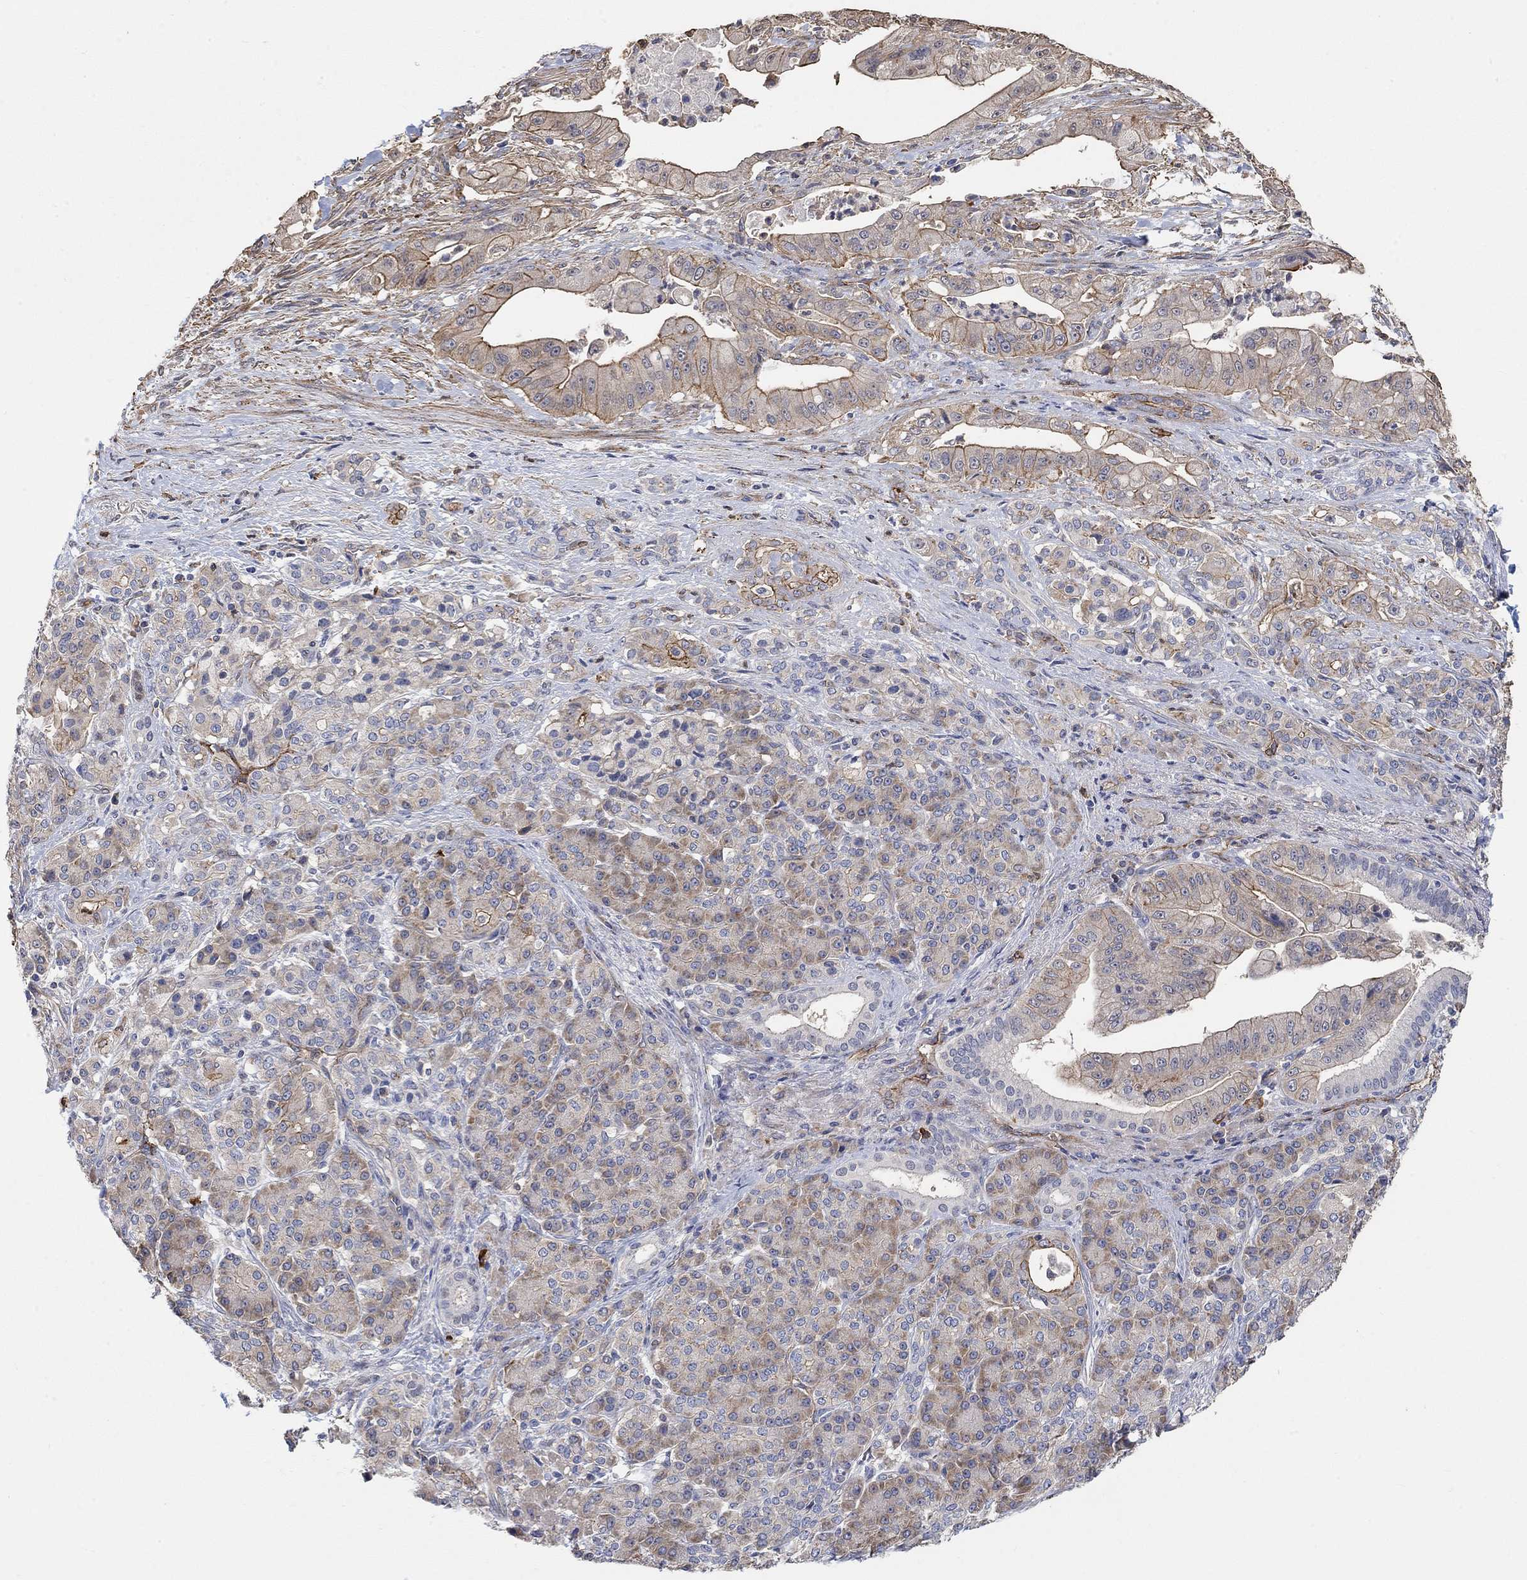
{"staining": {"intensity": "moderate", "quantity": "25%-75%", "location": "cytoplasmic/membranous"}, "tissue": "pancreatic cancer", "cell_type": "Tumor cells", "image_type": "cancer", "snomed": [{"axis": "morphology", "description": "Normal tissue, NOS"}, {"axis": "morphology", "description": "Inflammation, NOS"}, {"axis": "morphology", "description": "Adenocarcinoma, NOS"}, {"axis": "topography", "description": "Pancreas"}], "caption": "This photomicrograph reveals immunohistochemistry staining of human adenocarcinoma (pancreatic), with medium moderate cytoplasmic/membranous positivity in about 25%-75% of tumor cells.", "gene": "SYT16", "patient": {"sex": "male", "age": 57}}